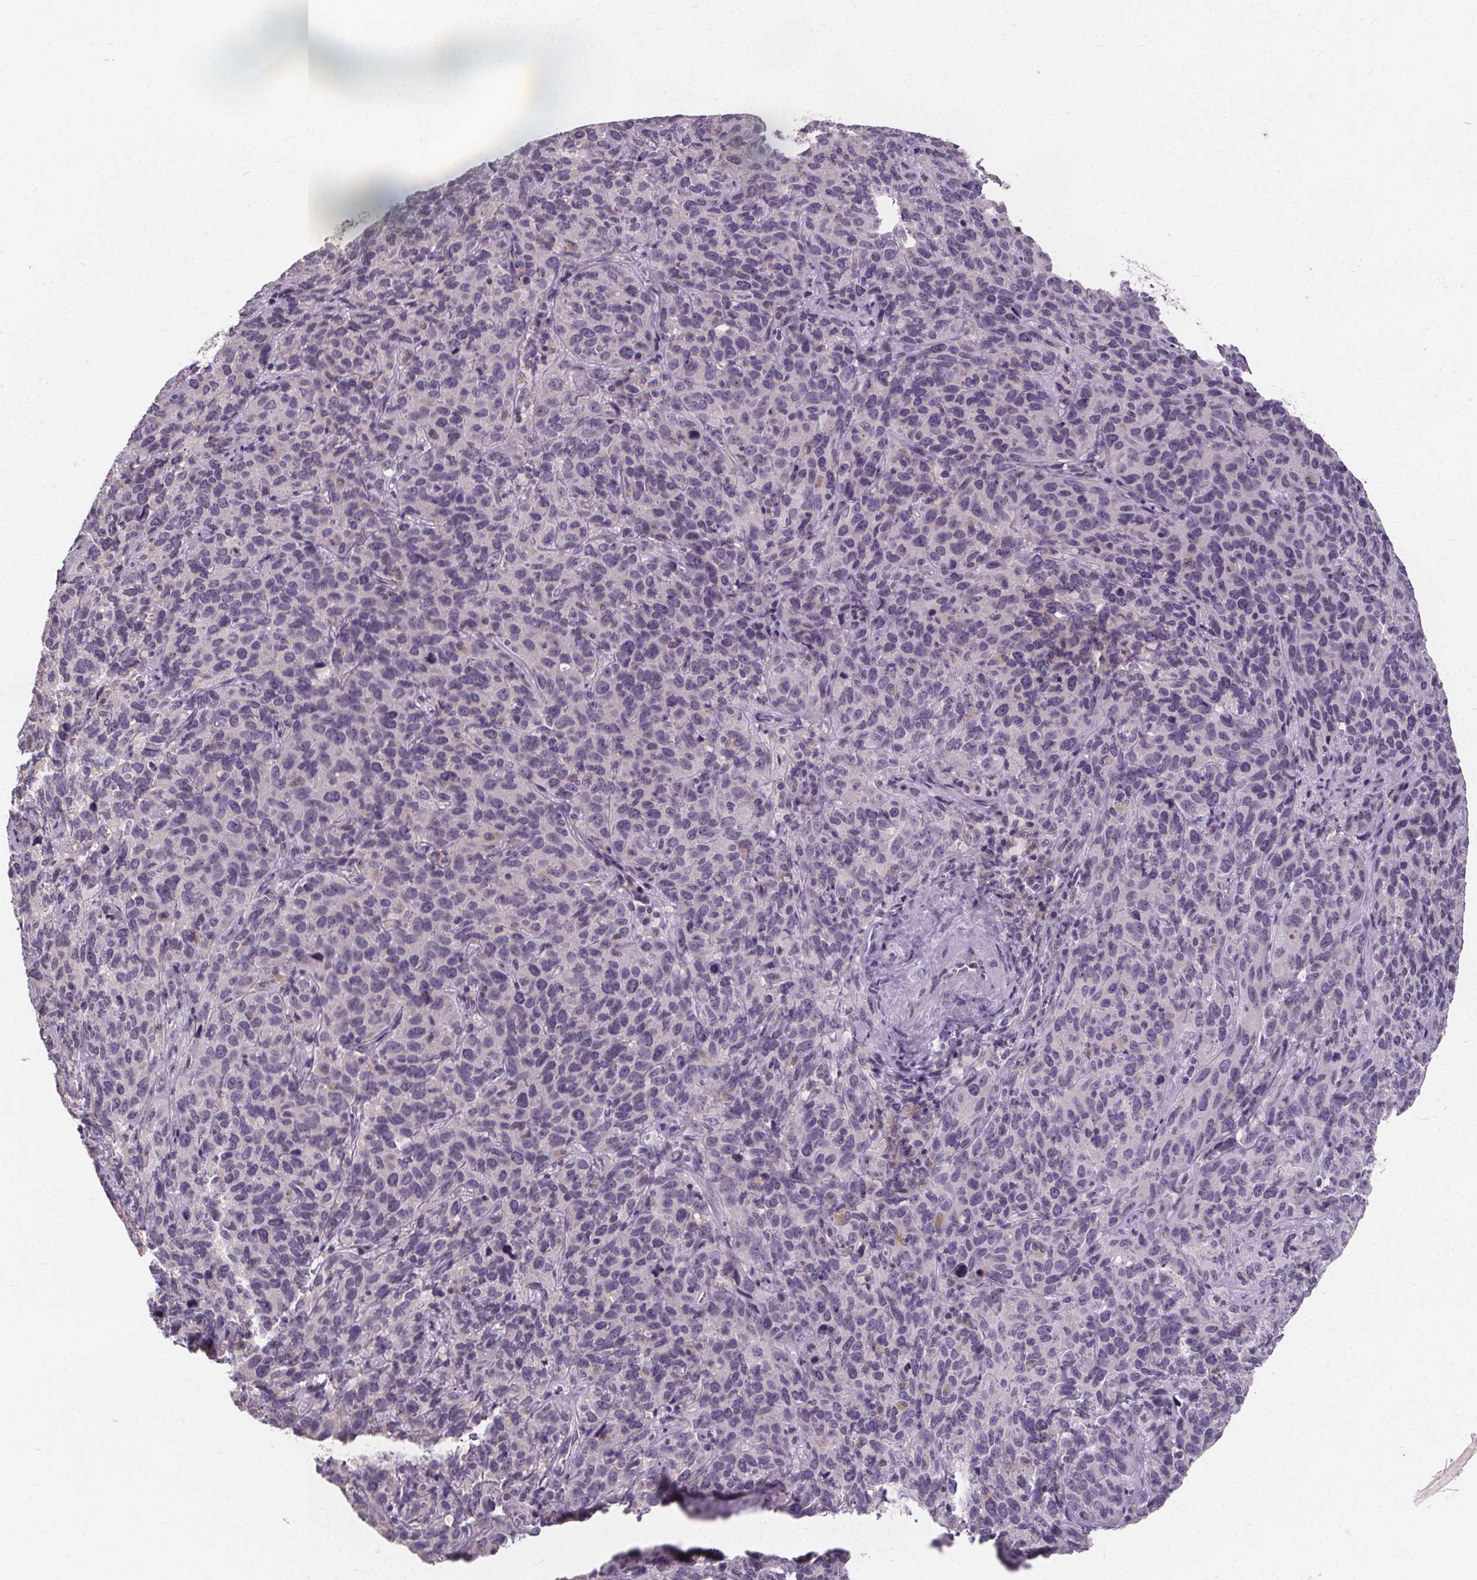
{"staining": {"intensity": "negative", "quantity": "none", "location": "none"}, "tissue": "cervical cancer", "cell_type": "Tumor cells", "image_type": "cancer", "snomed": [{"axis": "morphology", "description": "Squamous cell carcinoma, NOS"}, {"axis": "topography", "description": "Cervix"}], "caption": "IHC image of human cervical cancer stained for a protein (brown), which demonstrates no expression in tumor cells.", "gene": "ATP6V1D", "patient": {"sex": "female", "age": 51}}